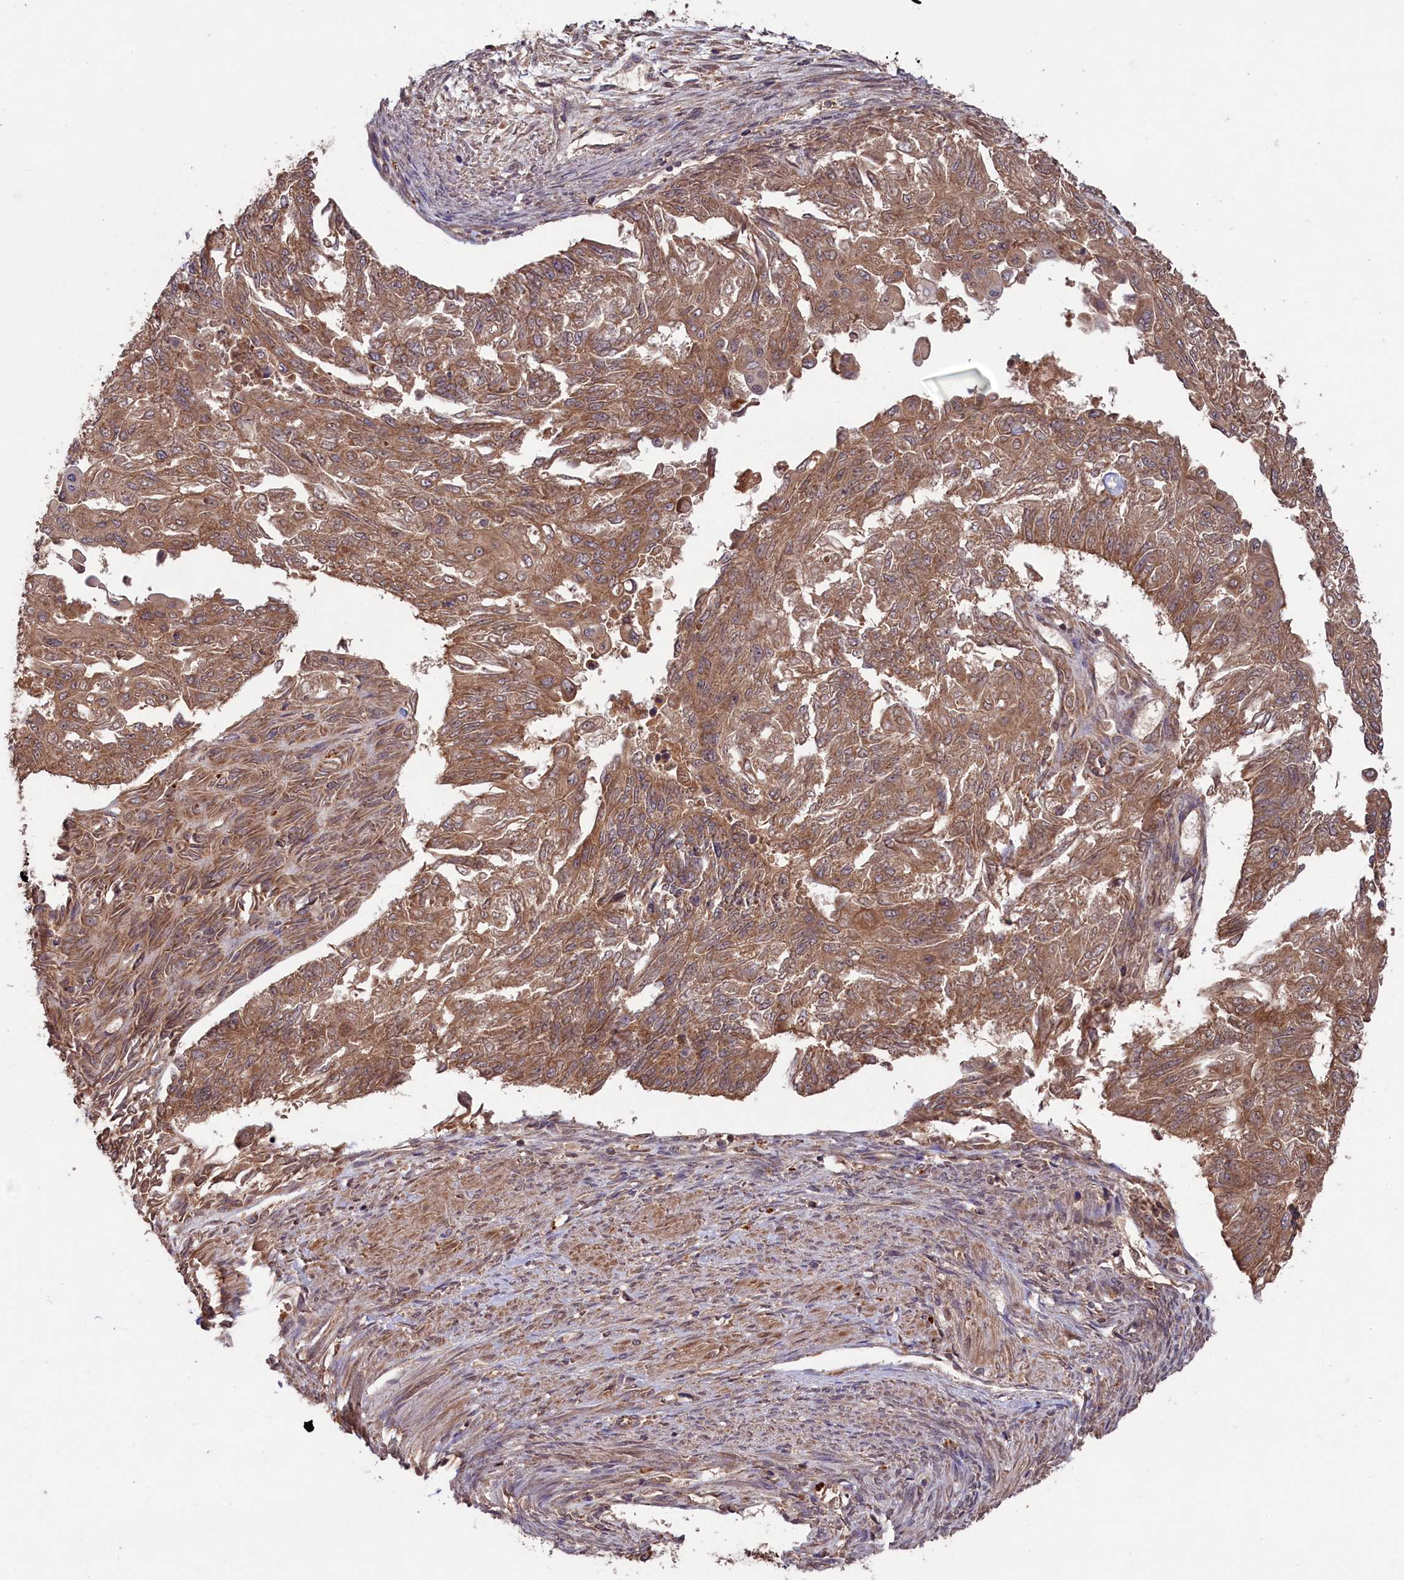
{"staining": {"intensity": "moderate", "quantity": ">75%", "location": "cytoplasmic/membranous"}, "tissue": "endometrial cancer", "cell_type": "Tumor cells", "image_type": "cancer", "snomed": [{"axis": "morphology", "description": "Adenocarcinoma, NOS"}, {"axis": "topography", "description": "Endometrium"}], "caption": "Moderate cytoplasmic/membranous expression is present in approximately >75% of tumor cells in endometrial adenocarcinoma.", "gene": "CHAC1", "patient": {"sex": "female", "age": 32}}